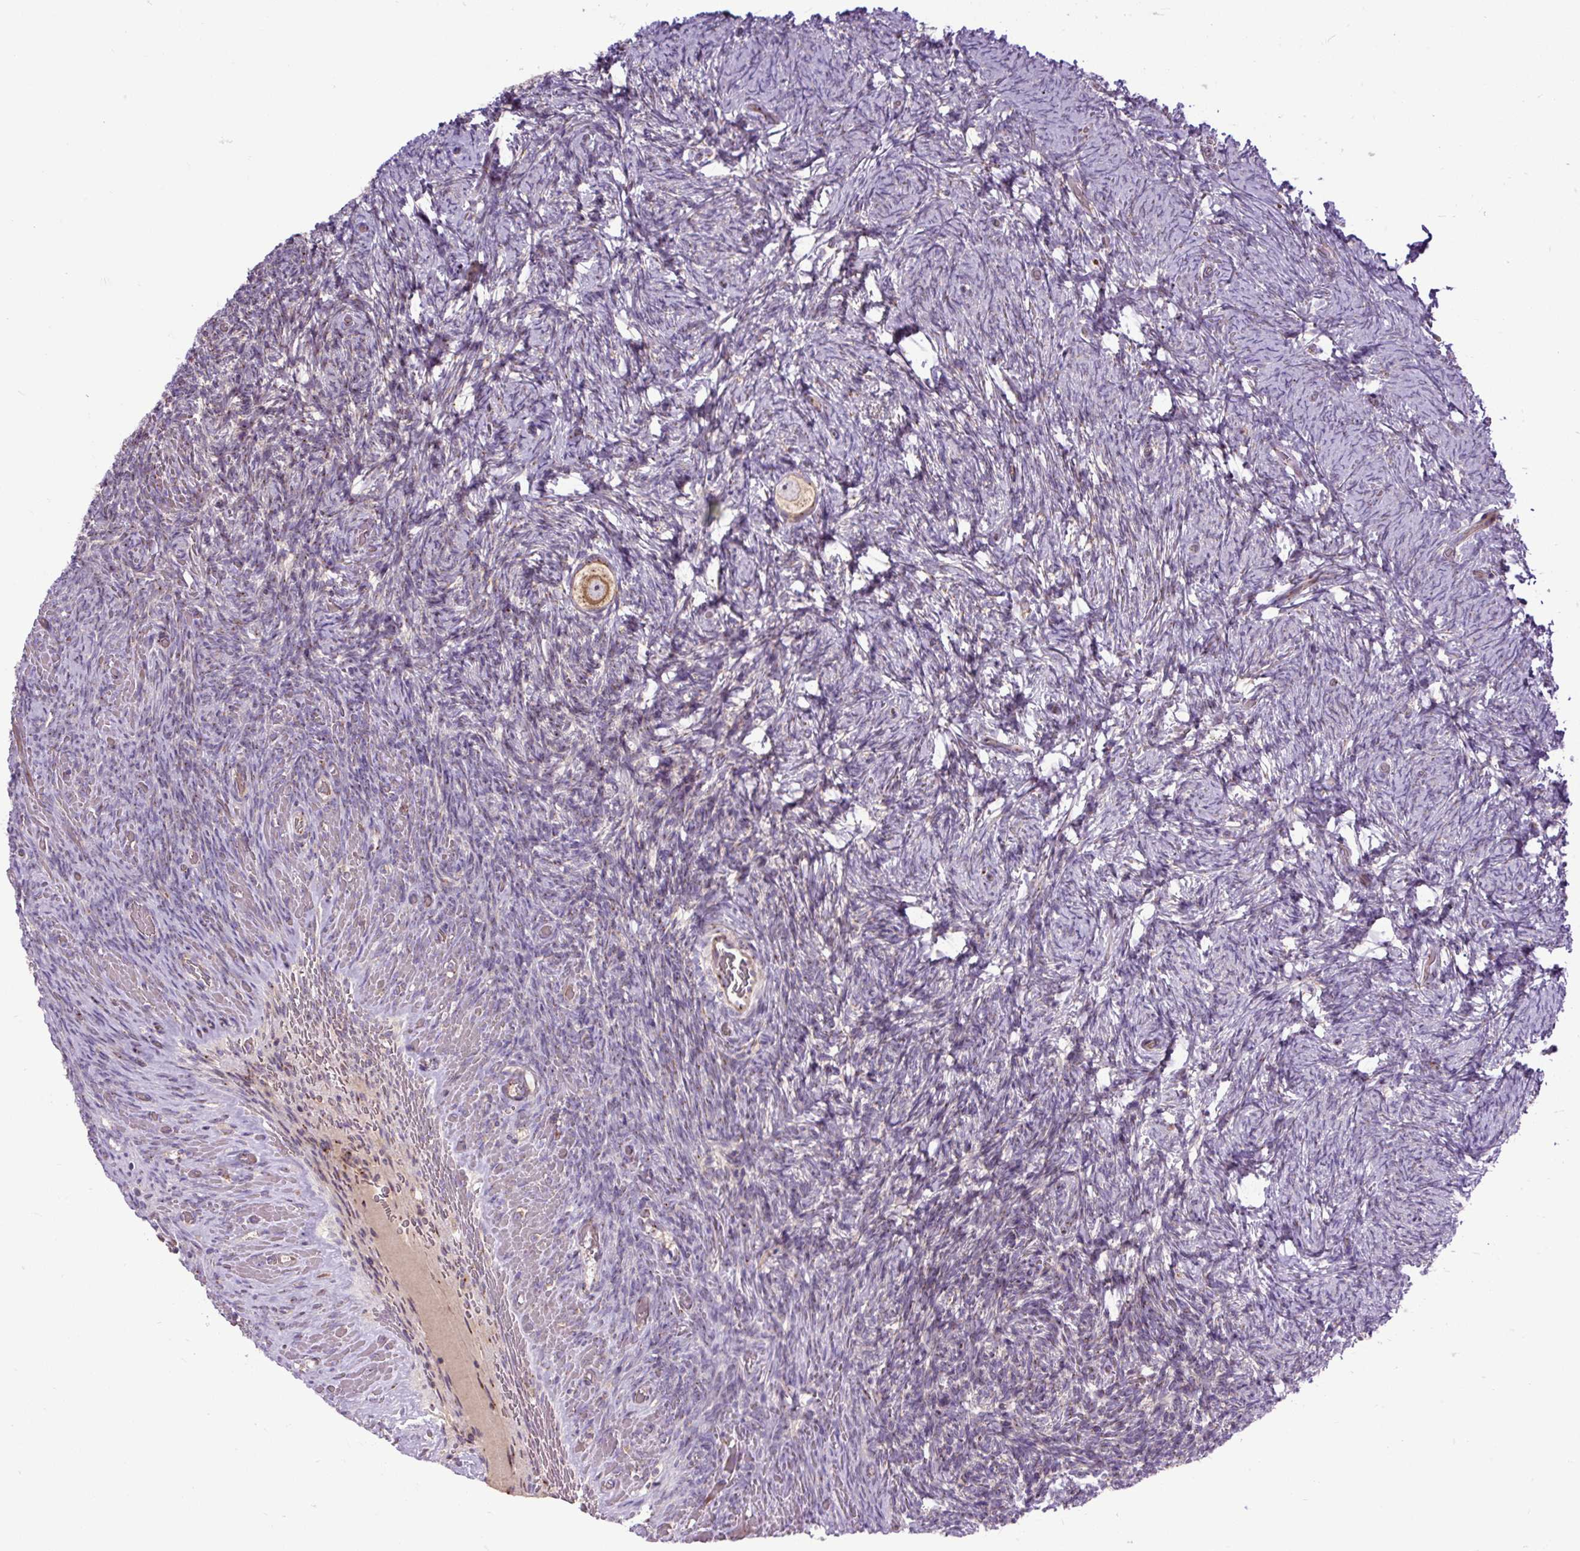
{"staining": {"intensity": "moderate", "quantity": ">75%", "location": "cytoplasmic/membranous"}, "tissue": "ovary", "cell_type": "Follicle cells", "image_type": "normal", "snomed": [{"axis": "morphology", "description": "Normal tissue, NOS"}, {"axis": "topography", "description": "Ovary"}], "caption": "An immunohistochemistry photomicrograph of benign tissue is shown. Protein staining in brown labels moderate cytoplasmic/membranous positivity in ovary within follicle cells.", "gene": "MSMP", "patient": {"sex": "female", "age": 34}}